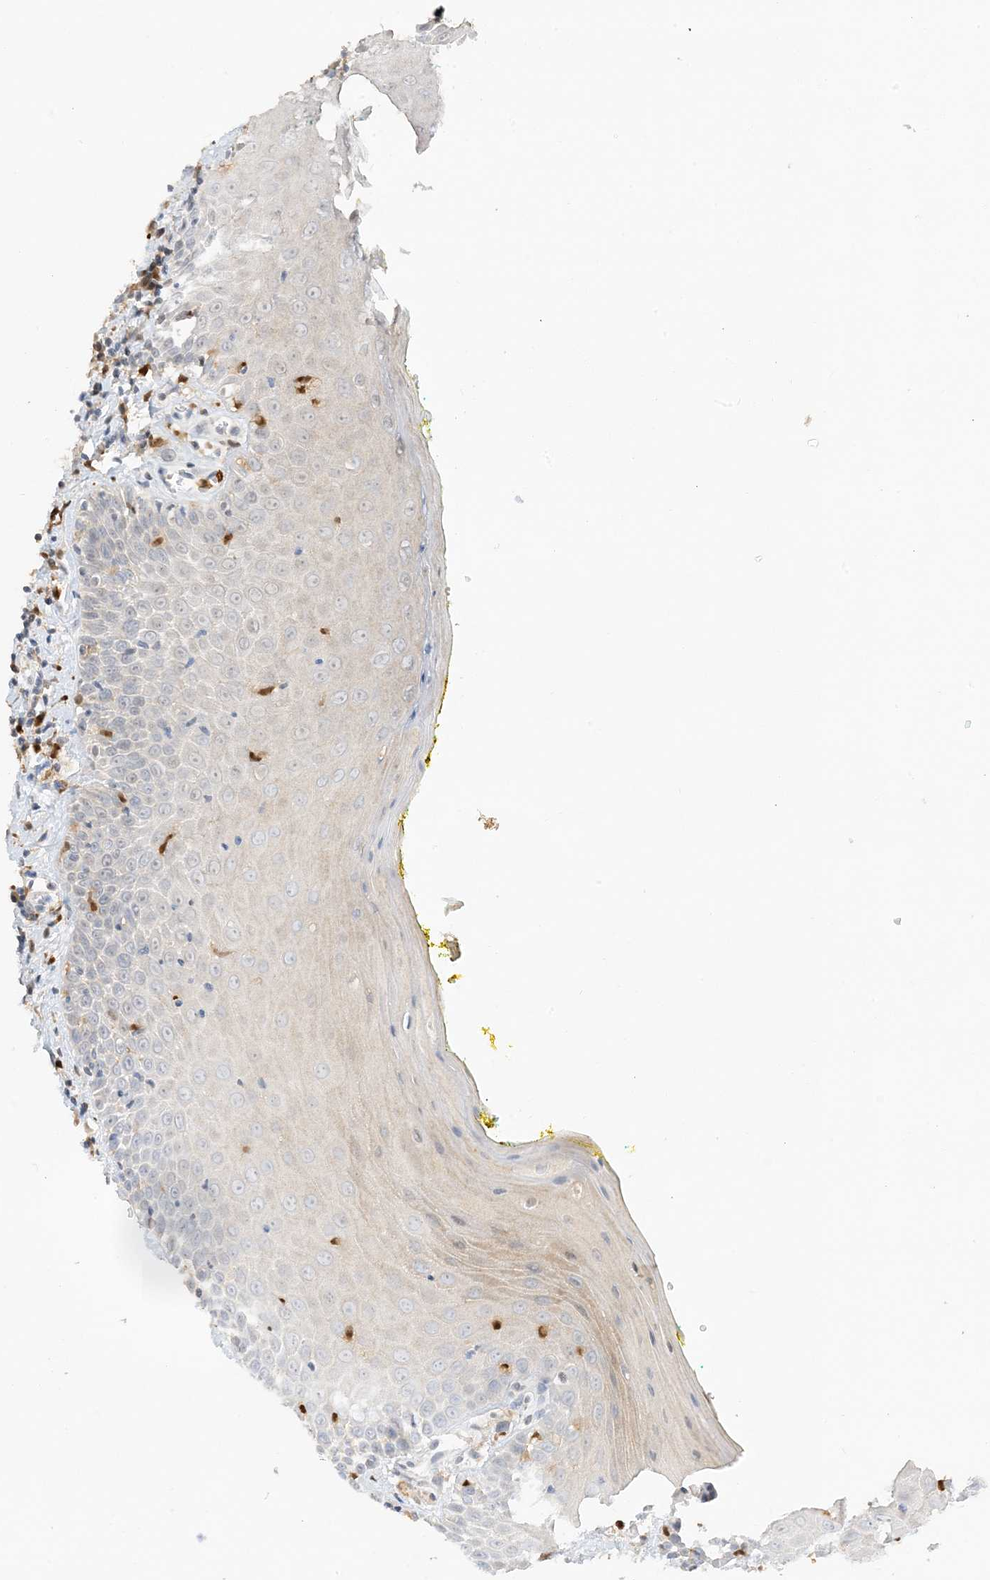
{"staining": {"intensity": "weak", "quantity": "<25%", "location": "cytoplasmic/membranous"}, "tissue": "oral mucosa", "cell_type": "Squamous epithelial cells", "image_type": "normal", "snomed": [{"axis": "morphology", "description": "Normal tissue, NOS"}, {"axis": "morphology", "description": "Squamous cell carcinoma, NOS"}, {"axis": "topography", "description": "Oral tissue"}, {"axis": "topography", "description": "Head-Neck"}], "caption": "High power microscopy image of an immunohistochemistry micrograph of unremarkable oral mucosa, revealing no significant staining in squamous epithelial cells.", "gene": "GCA", "patient": {"sex": "female", "age": 70}}